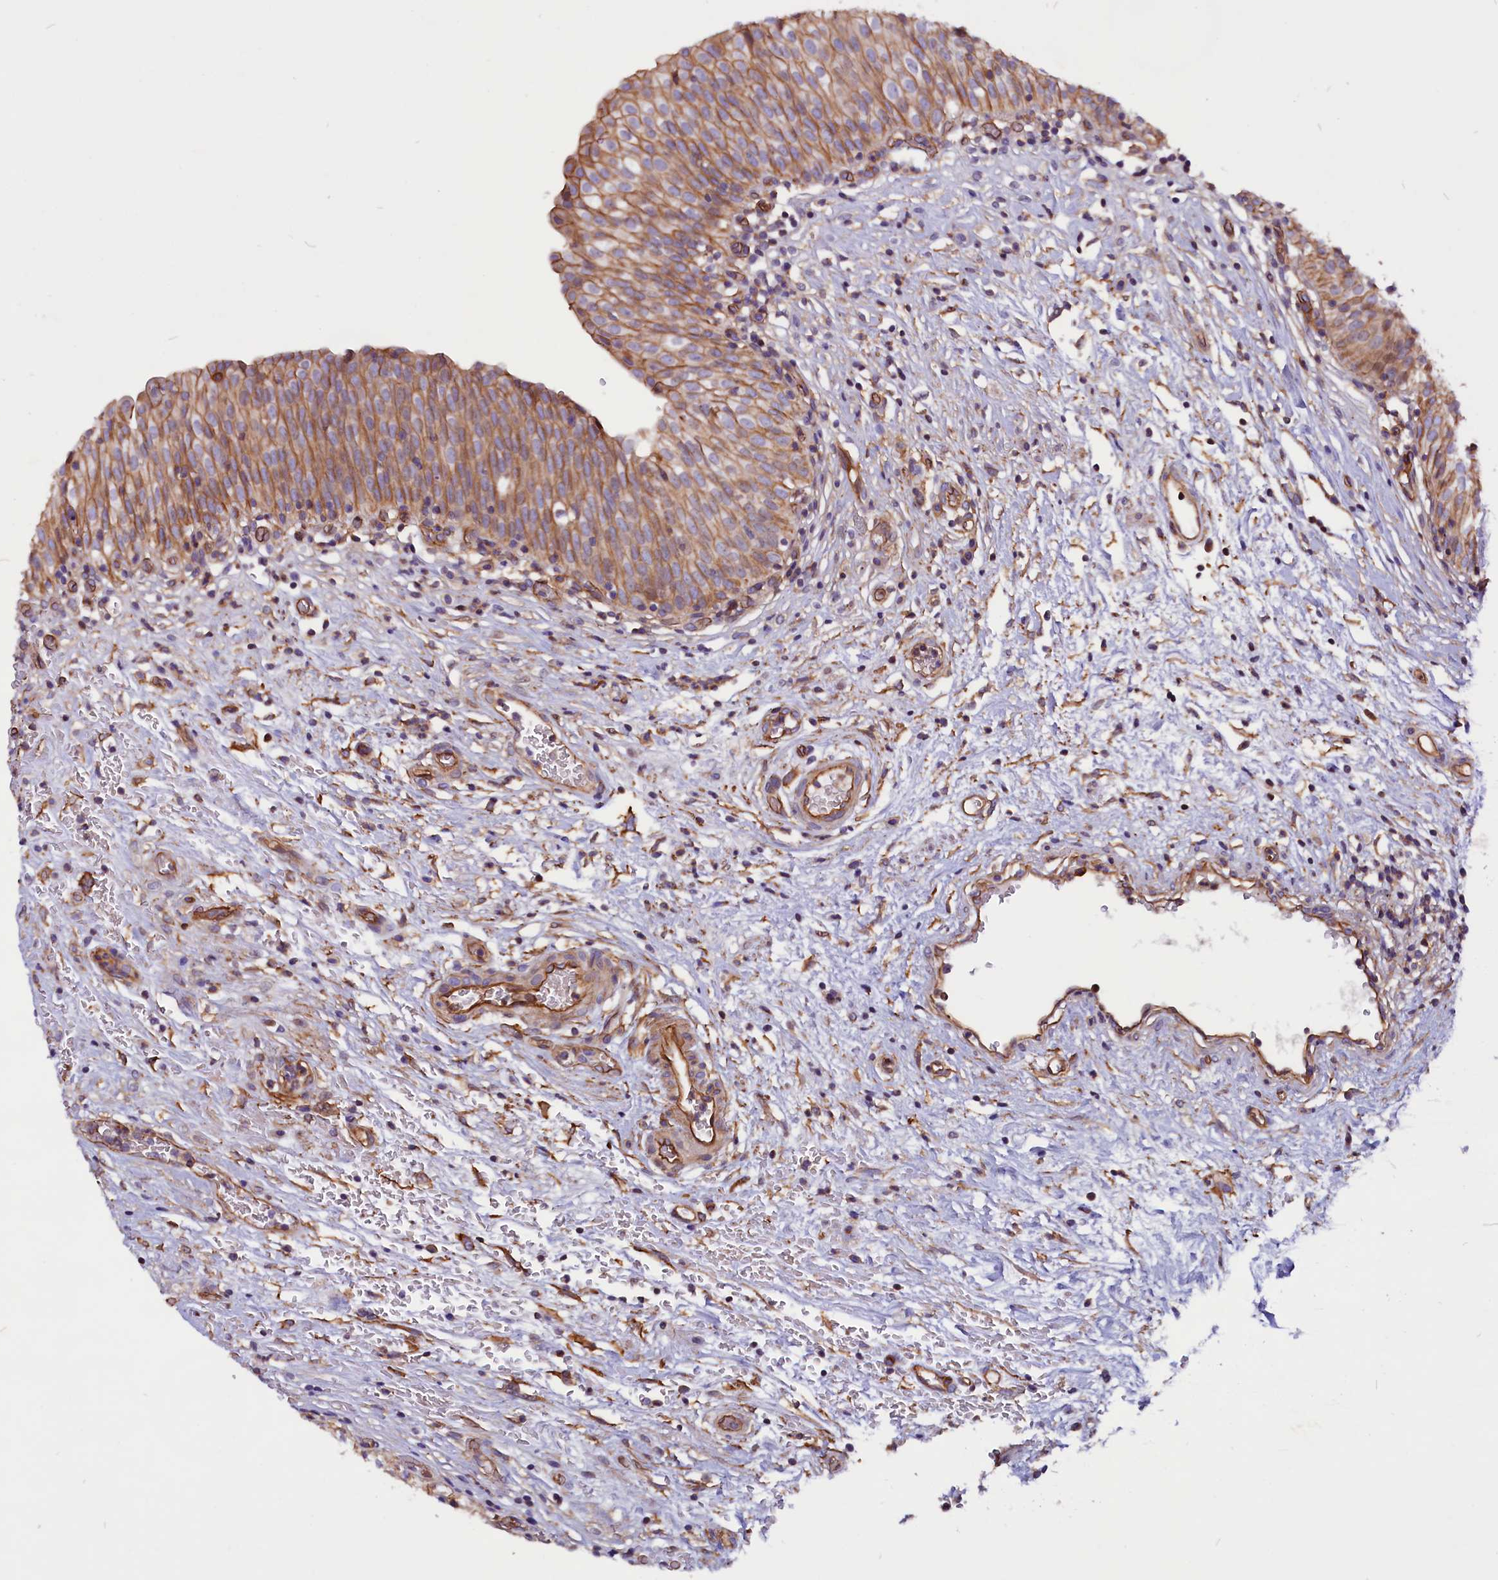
{"staining": {"intensity": "moderate", "quantity": ">75%", "location": "cytoplasmic/membranous"}, "tissue": "urinary bladder", "cell_type": "Urothelial cells", "image_type": "normal", "snomed": [{"axis": "morphology", "description": "Normal tissue, NOS"}, {"axis": "topography", "description": "Urinary bladder"}], "caption": "Immunohistochemistry of normal urinary bladder reveals medium levels of moderate cytoplasmic/membranous expression in about >75% of urothelial cells. Using DAB (brown) and hematoxylin (blue) stains, captured at high magnification using brightfield microscopy.", "gene": "ZNF749", "patient": {"sex": "male", "age": 55}}